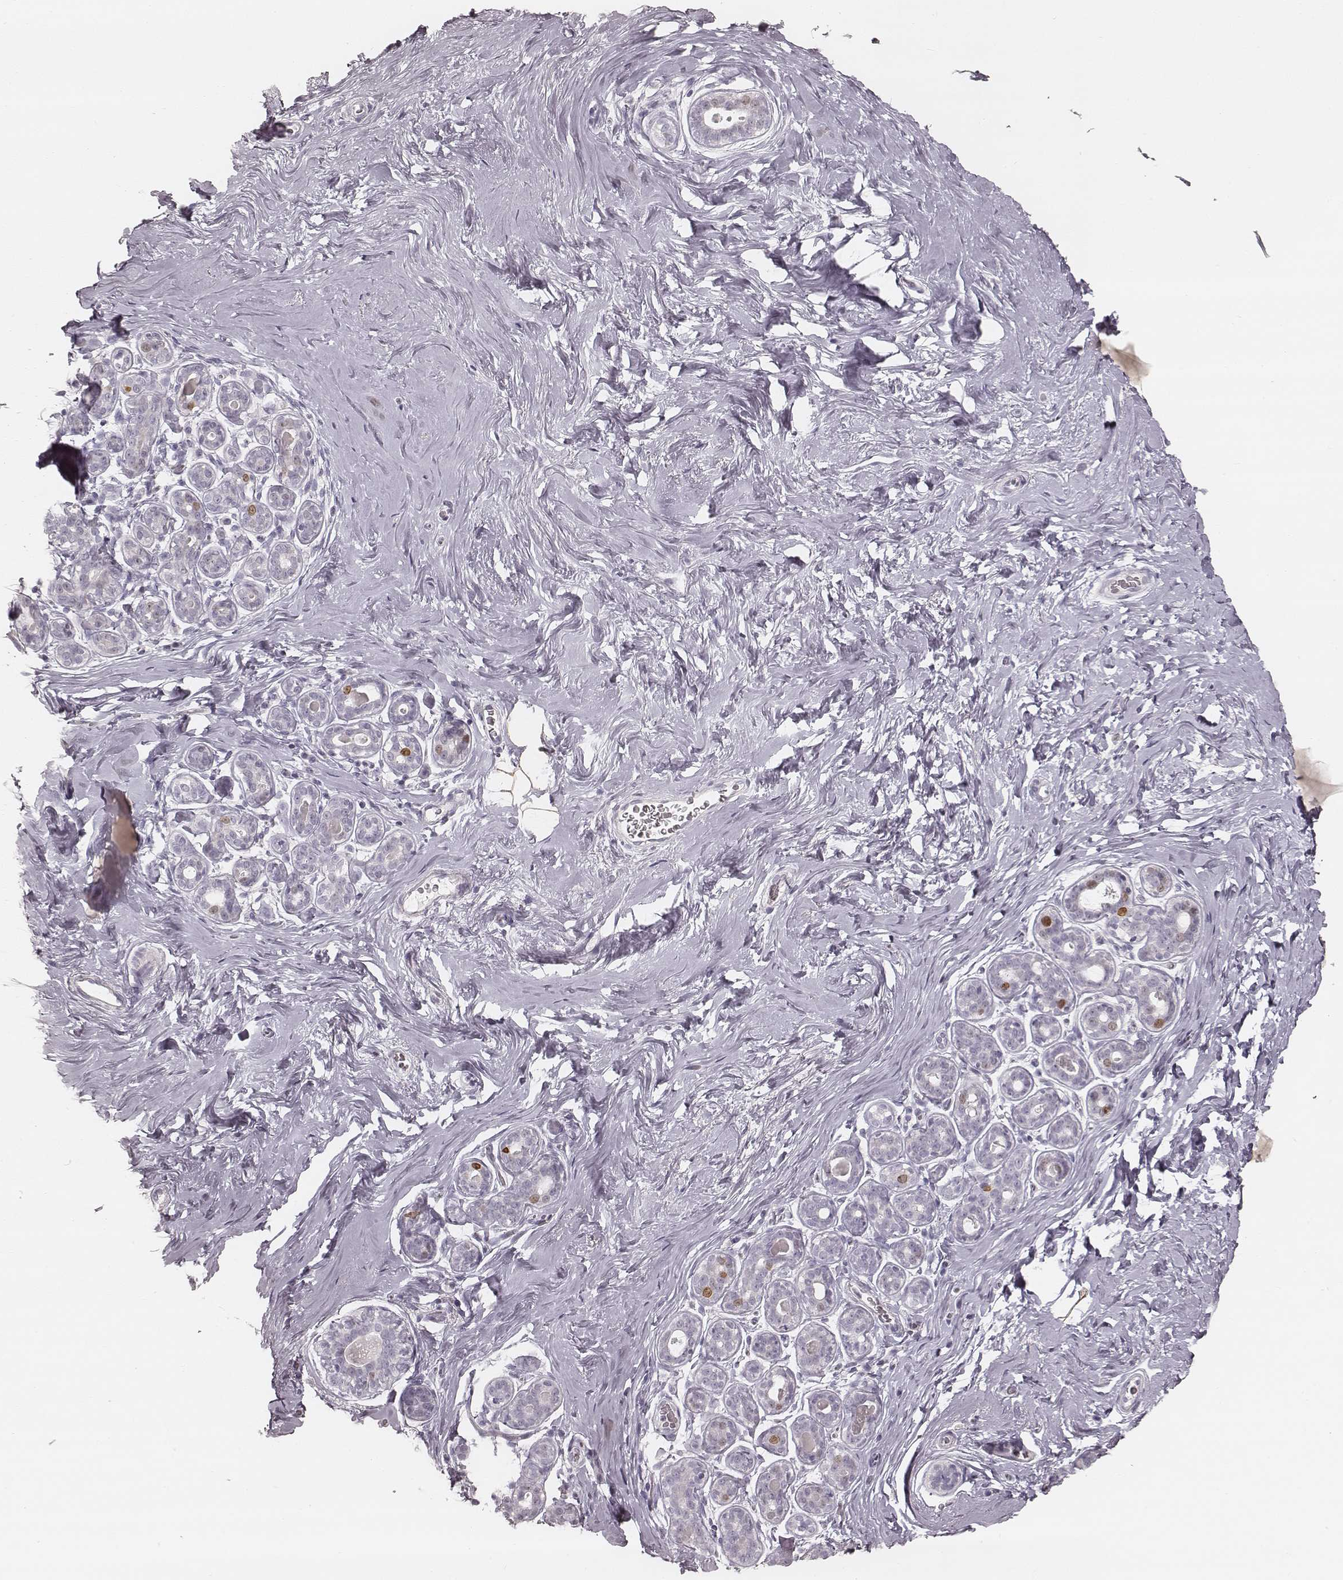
{"staining": {"intensity": "negative", "quantity": "none", "location": "none"}, "tissue": "breast", "cell_type": "Adipocytes", "image_type": "normal", "snomed": [{"axis": "morphology", "description": "Normal tissue, NOS"}, {"axis": "topography", "description": "Skin"}, {"axis": "topography", "description": "Breast"}], "caption": "High power microscopy histopathology image of an immunohistochemistry (IHC) image of normal breast, revealing no significant staining in adipocytes. Brightfield microscopy of immunohistochemistry (IHC) stained with DAB (brown) and hematoxylin (blue), captured at high magnification.", "gene": "TEX37", "patient": {"sex": "female", "age": 43}}